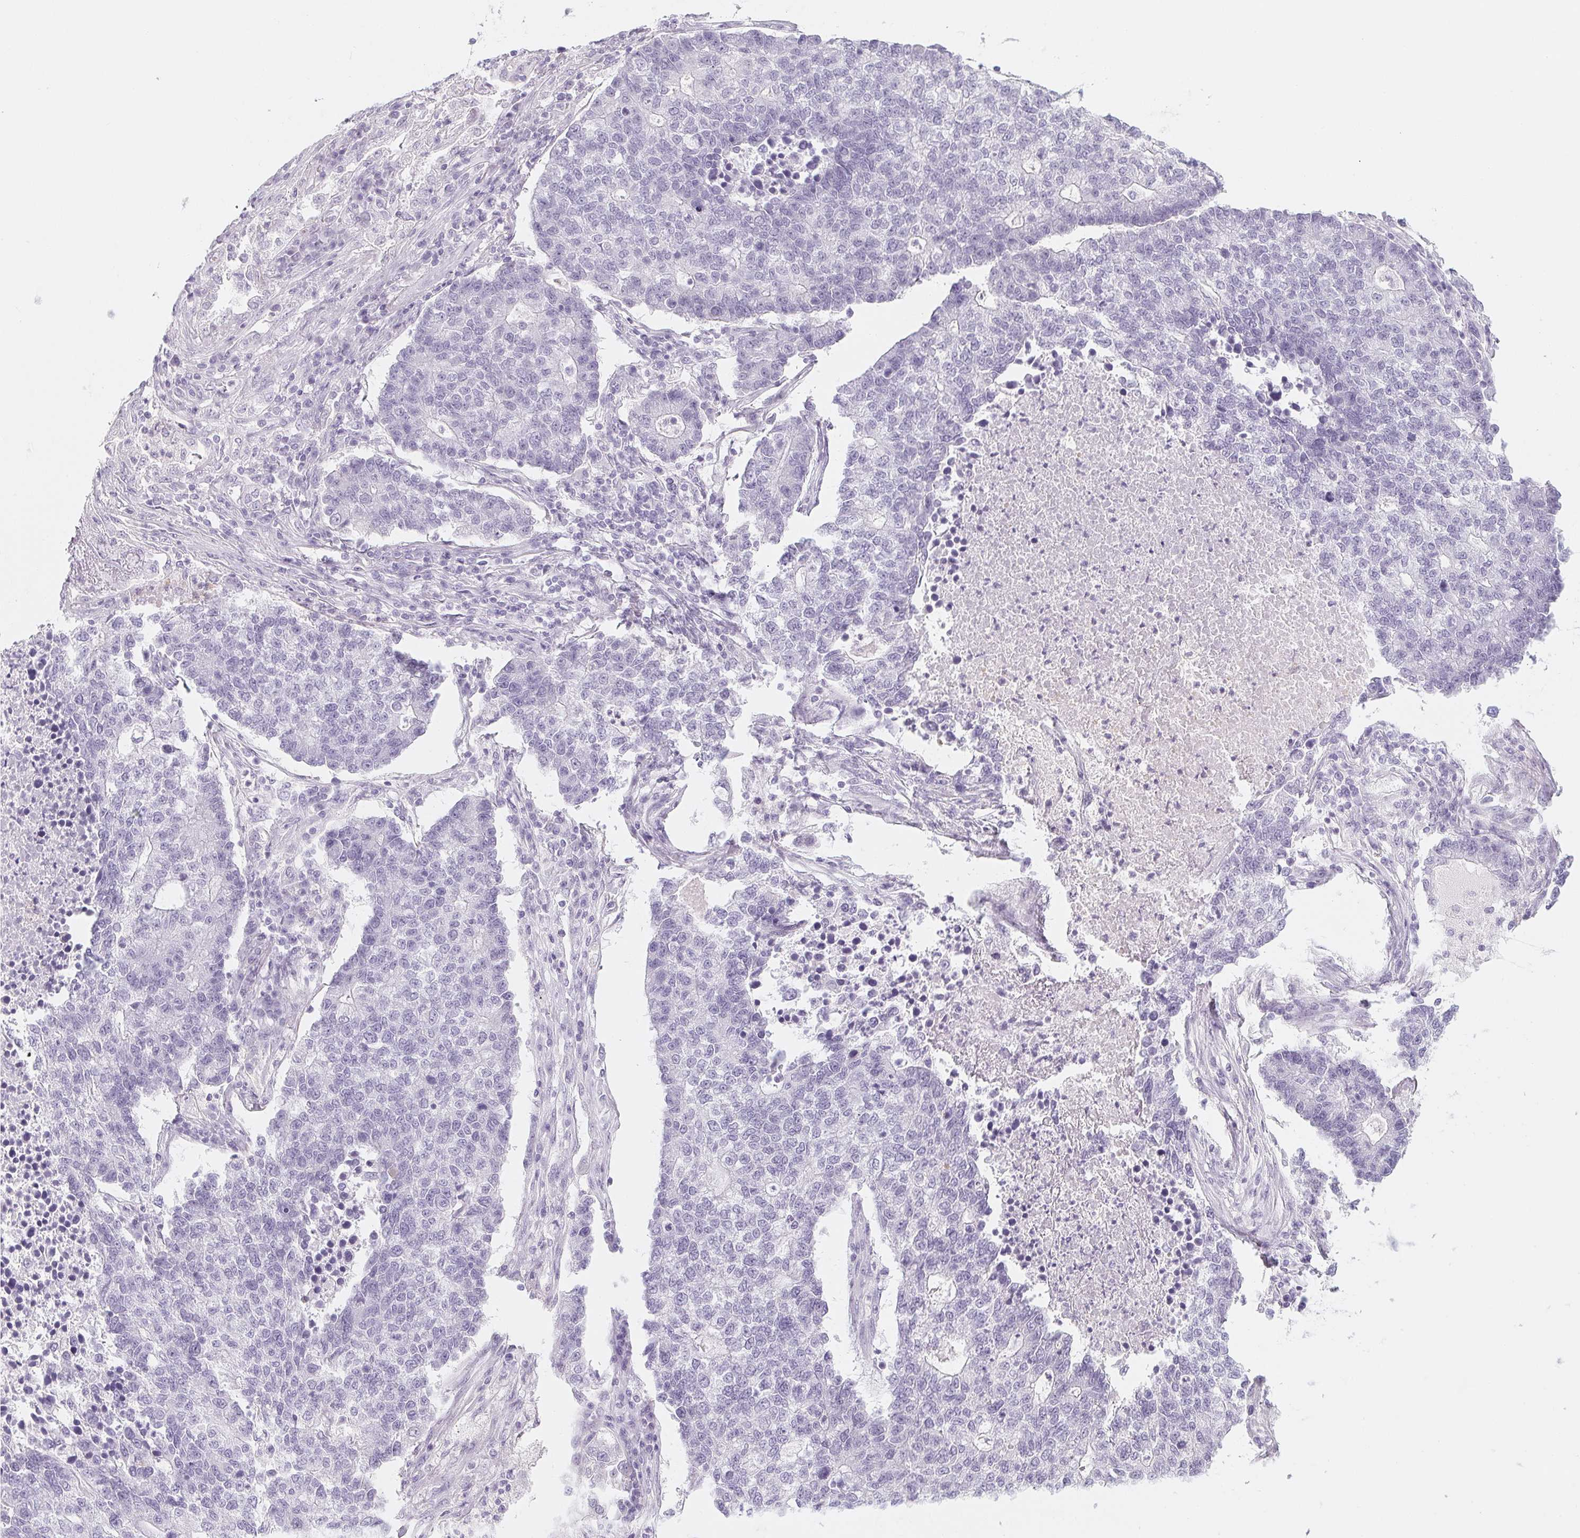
{"staining": {"intensity": "negative", "quantity": "none", "location": "none"}, "tissue": "lung cancer", "cell_type": "Tumor cells", "image_type": "cancer", "snomed": [{"axis": "morphology", "description": "Adenocarcinoma, NOS"}, {"axis": "topography", "description": "Lung"}], "caption": "DAB immunohistochemical staining of human lung cancer exhibits no significant staining in tumor cells.", "gene": "SH3GL2", "patient": {"sex": "male", "age": 57}}